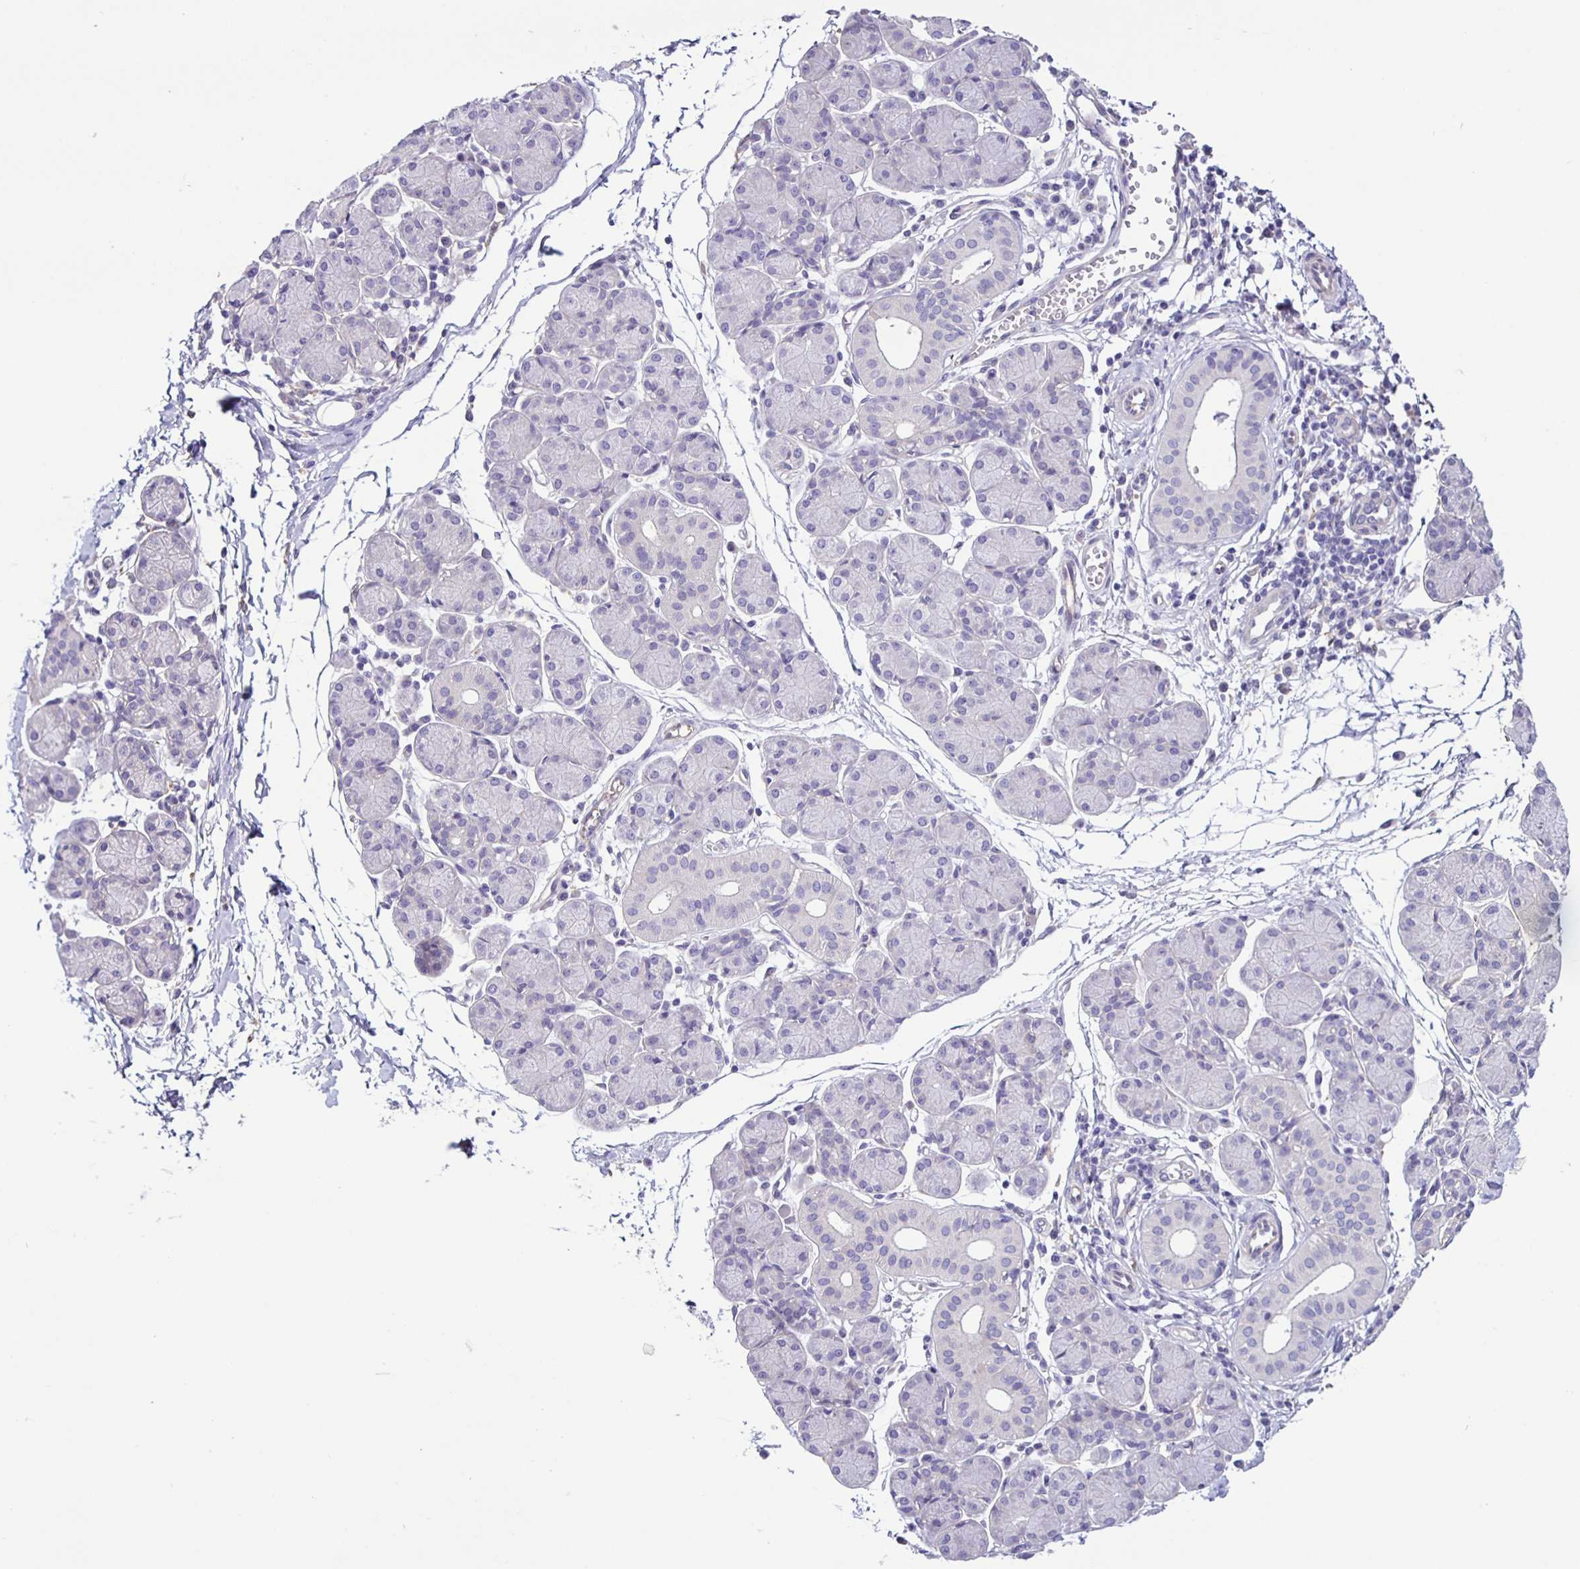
{"staining": {"intensity": "negative", "quantity": "none", "location": "none"}, "tissue": "salivary gland", "cell_type": "Glandular cells", "image_type": "normal", "snomed": [{"axis": "morphology", "description": "Normal tissue, NOS"}, {"axis": "morphology", "description": "Inflammation, NOS"}, {"axis": "topography", "description": "Lymph node"}, {"axis": "topography", "description": "Salivary gland"}], "caption": "A high-resolution photomicrograph shows immunohistochemistry (IHC) staining of normal salivary gland, which exhibits no significant staining in glandular cells.", "gene": "BOLL", "patient": {"sex": "male", "age": 3}}